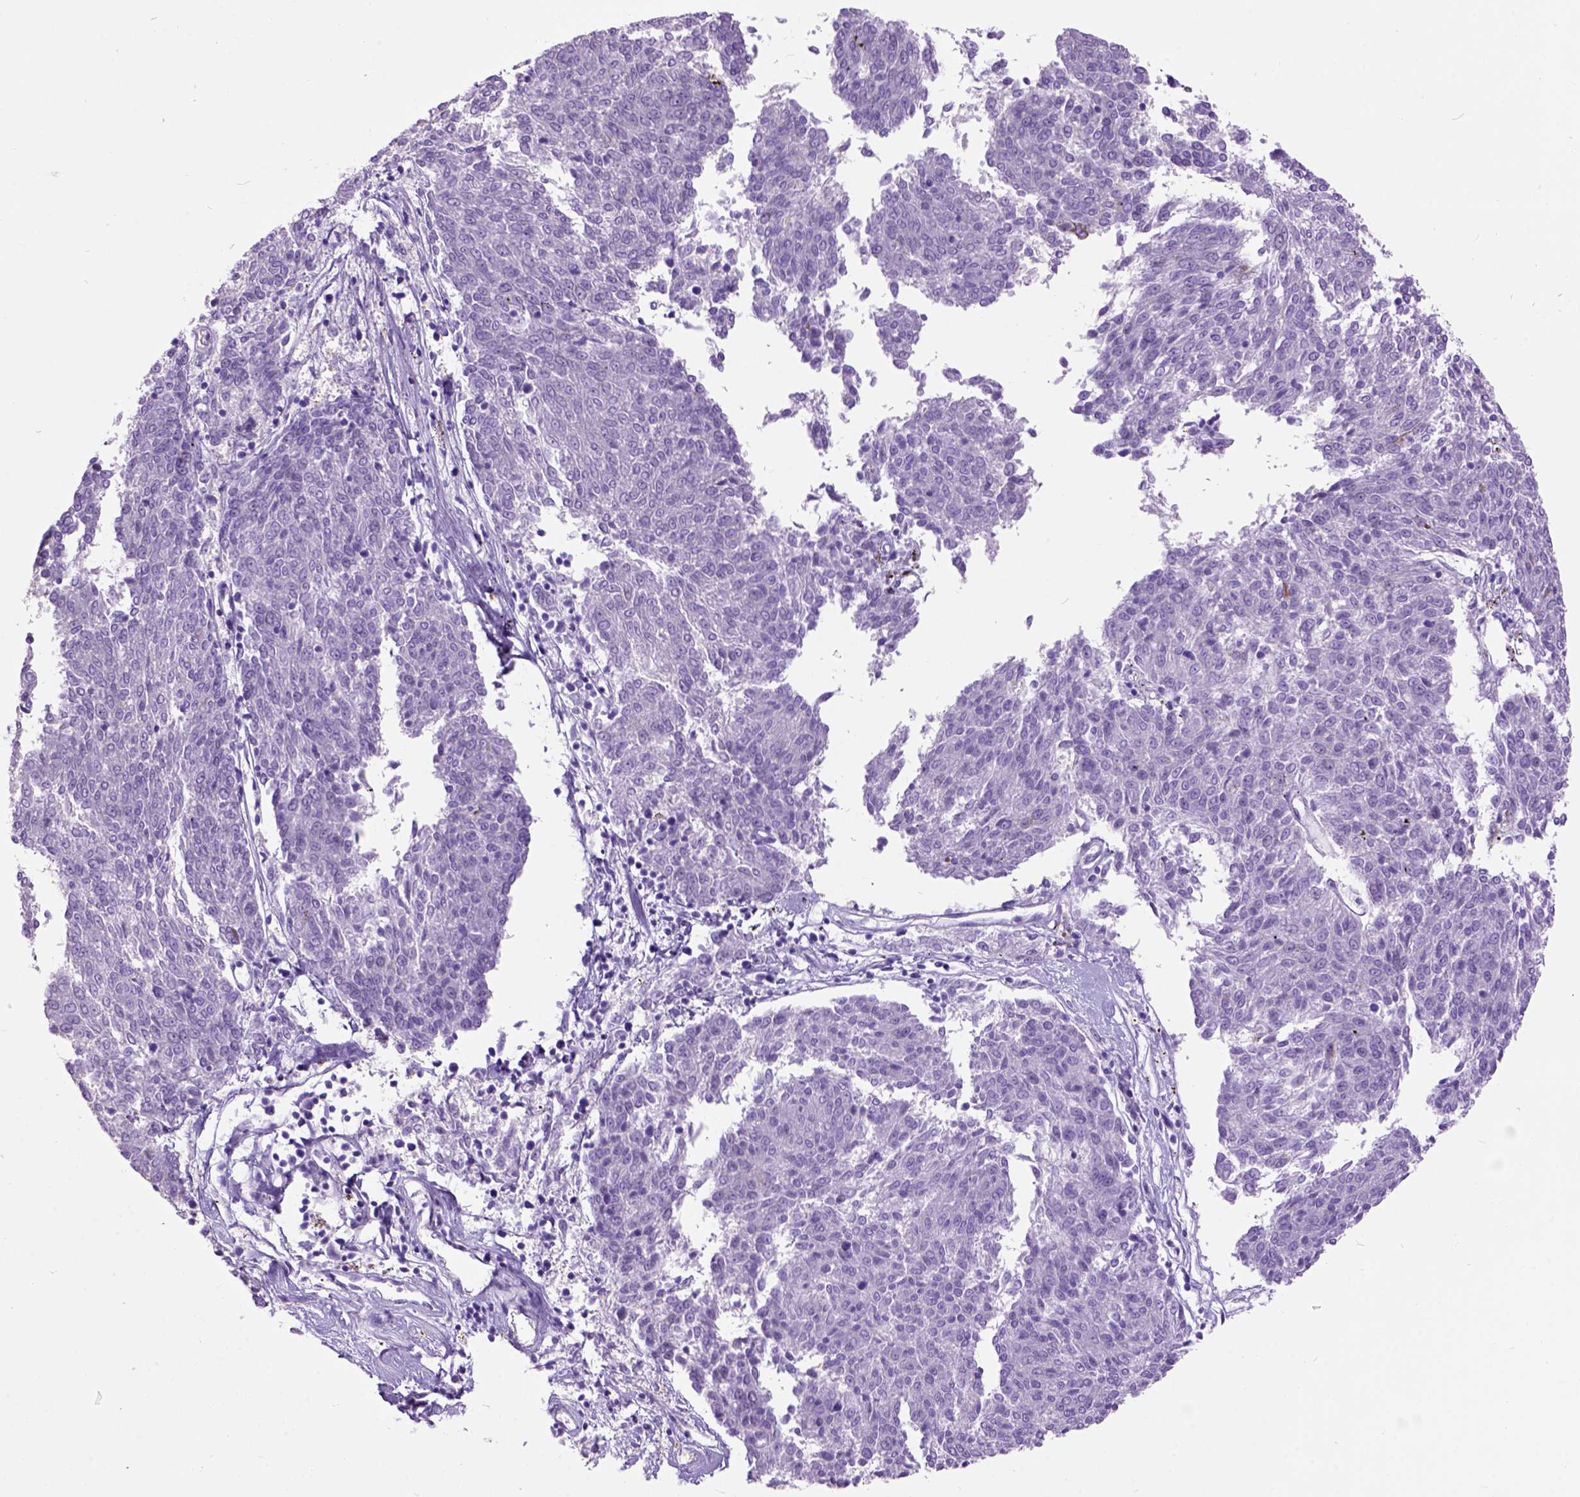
{"staining": {"intensity": "negative", "quantity": "none", "location": "none"}, "tissue": "melanoma", "cell_type": "Tumor cells", "image_type": "cancer", "snomed": [{"axis": "morphology", "description": "Malignant melanoma, NOS"}, {"axis": "topography", "description": "Skin"}], "caption": "A high-resolution micrograph shows IHC staining of melanoma, which displays no significant positivity in tumor cells. (IHC, brightfield microscopy, high magnification).", "gene": "MAPT", "patient": {"sex": "female", "age": 72}}